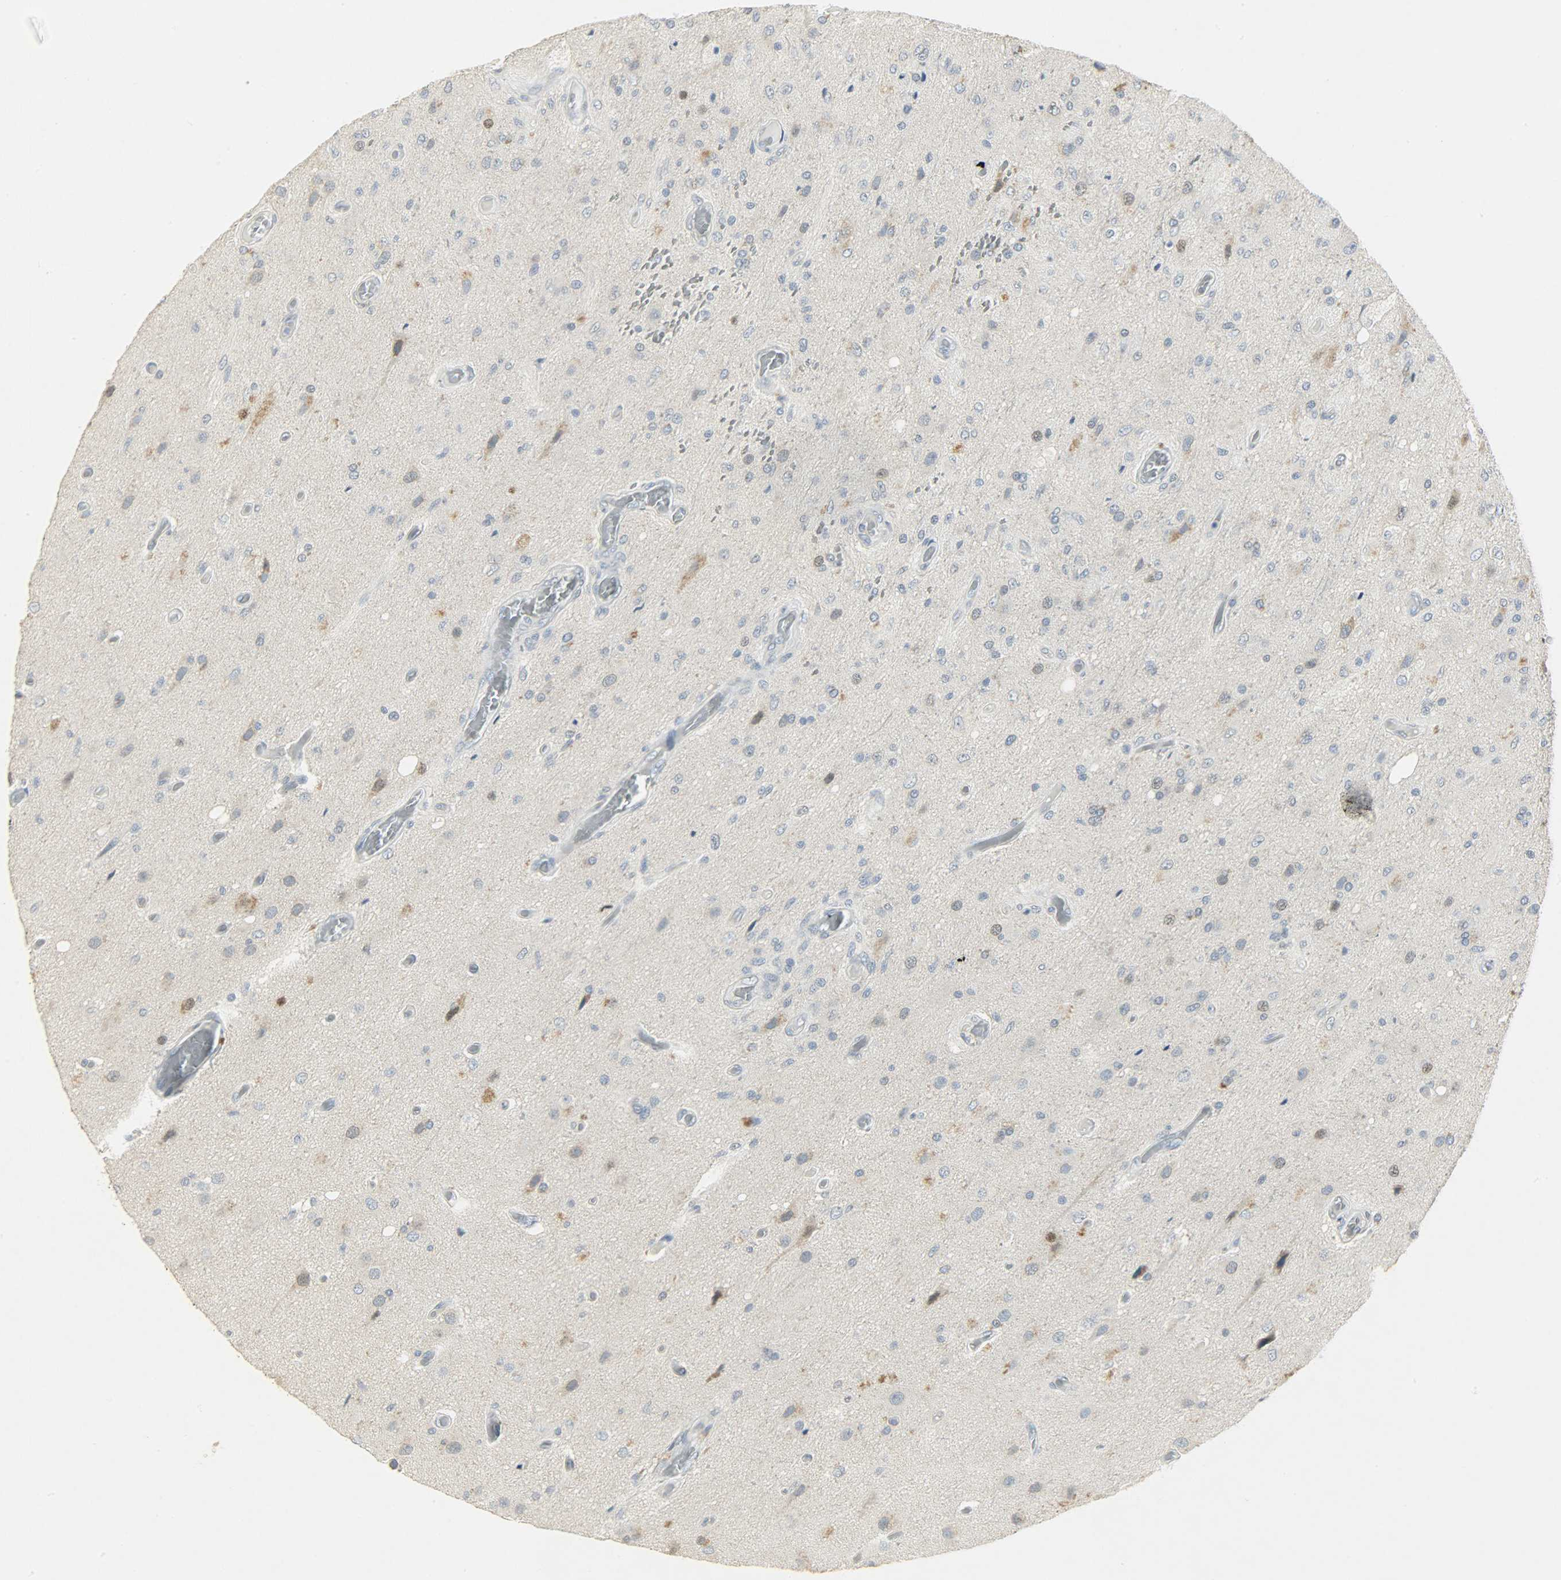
{"staining": {"intensity": "moderate", "quantity": "<25%", "location": "cytoplasmic/membranous,nuclear"}, "tissue": "glioma", "cell_type": "Tumor cells", "image_type": "cancer", "snomed": [{"axis": "morphology", "description": "Normal tissue, NOS"}, {"axis": "morphology", "description": "Glioma, malignant, High grade"}, {"axis": "topography", "description": "Cerebral cortex"}], "caption": "IHC histopathology image of human glioma stained for a protein (brown), which demonstrates low levels of moderate cytoplasmic/membranous and nuclear expression in approximately <25% of tumor cells.", "gene": "CAMK4", "patient": {"sex": "male", "age": 77}}